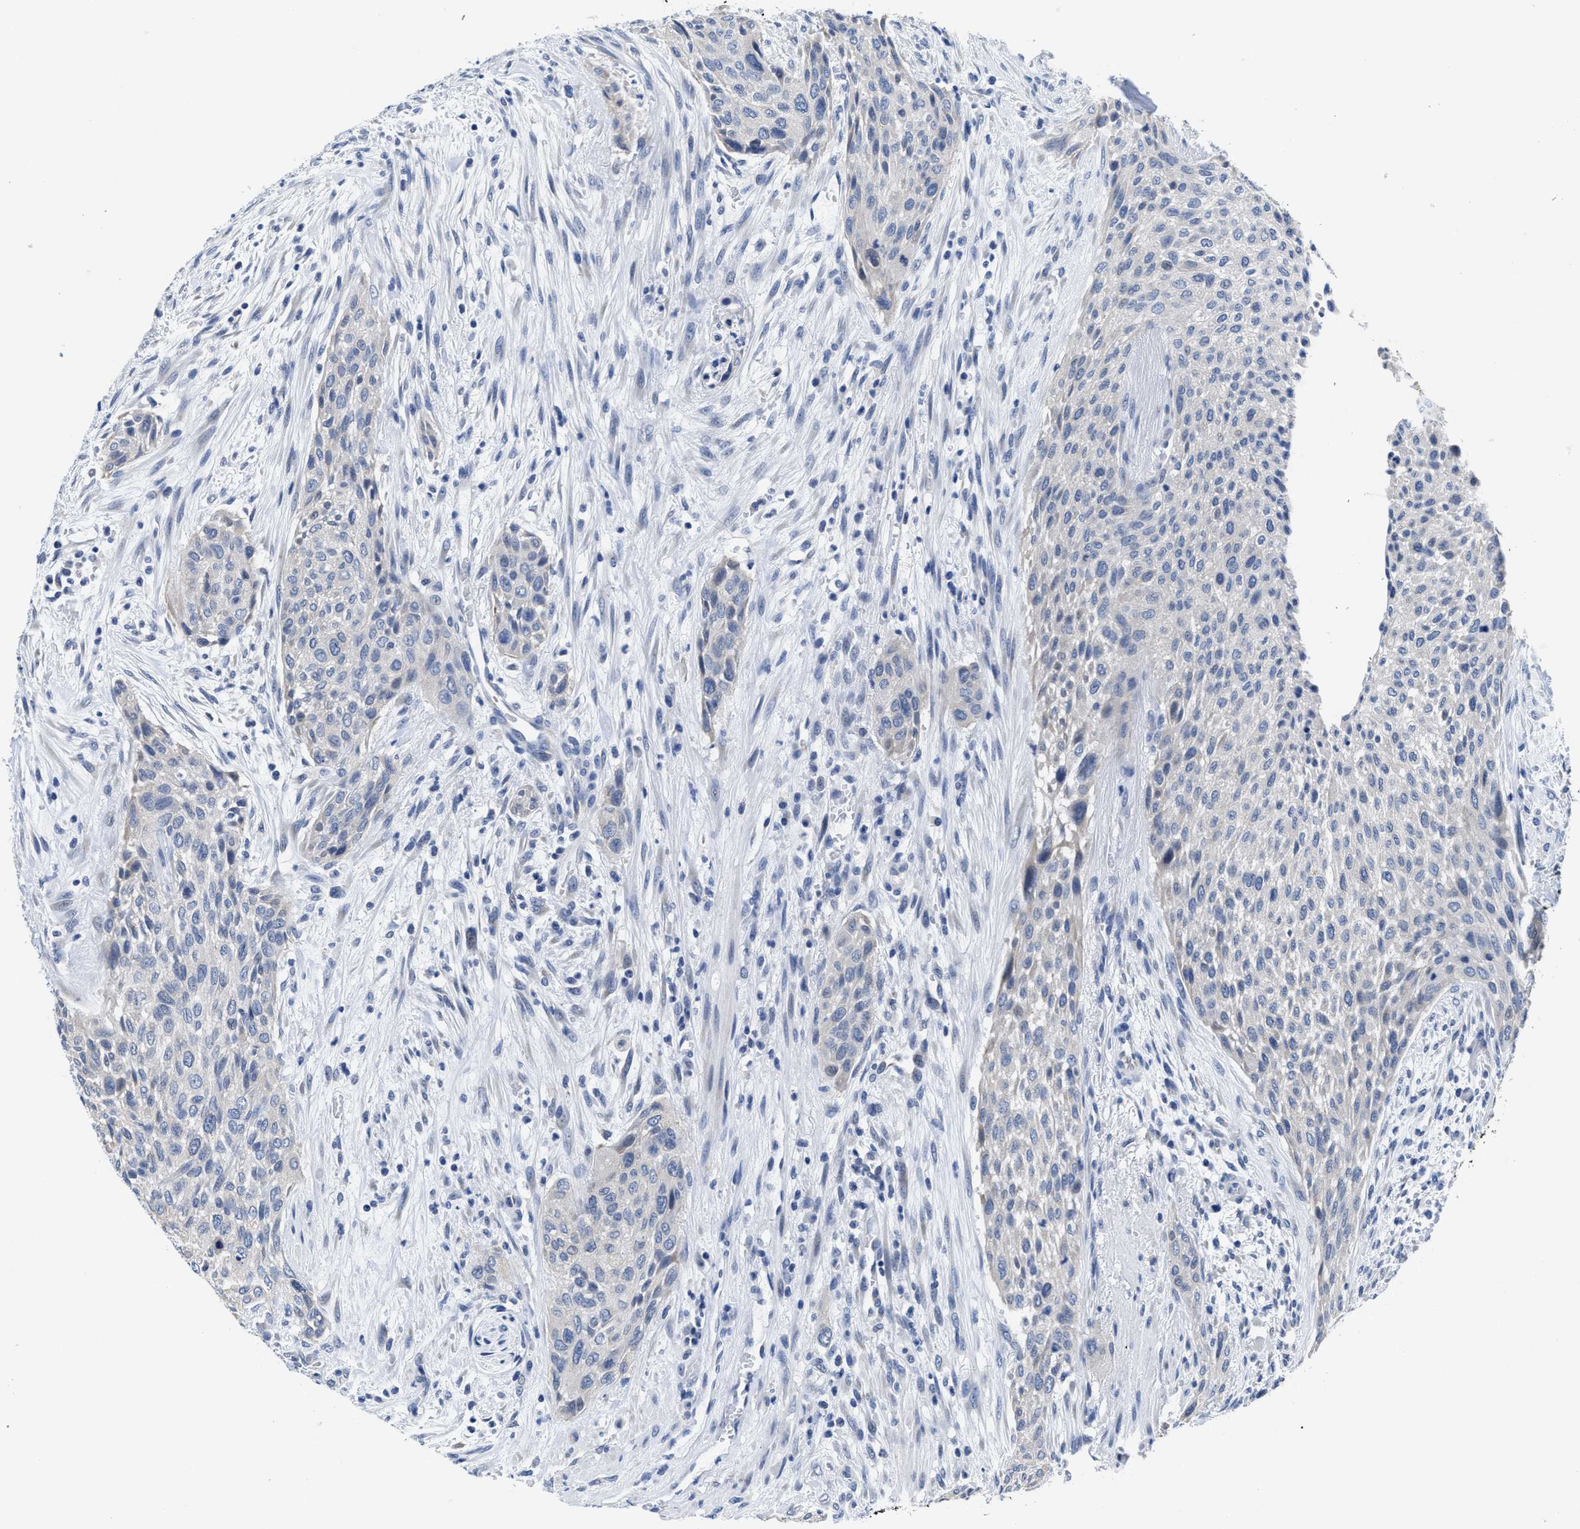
{"staining": {"intensity": "negative", "quantity": "none", "location": "none"}, "tissue": "urothelial cancer", "cell_type": "Tumor cells", "image_type": "cancer", "snomed": [{"axis": "morphology", "description": "Urothelial carcinoma, Low grade"}, {"axis": "morphology", "description": "Urothelial carcinoma, High grade"}, {"axis": "topography", "description": "Urinary bladder"}], "caption": "Tumor cells show no significant positivity in urothelial cancer.", "gene": "HOOK1", "patient": {"sex": "male", "age": 35}}